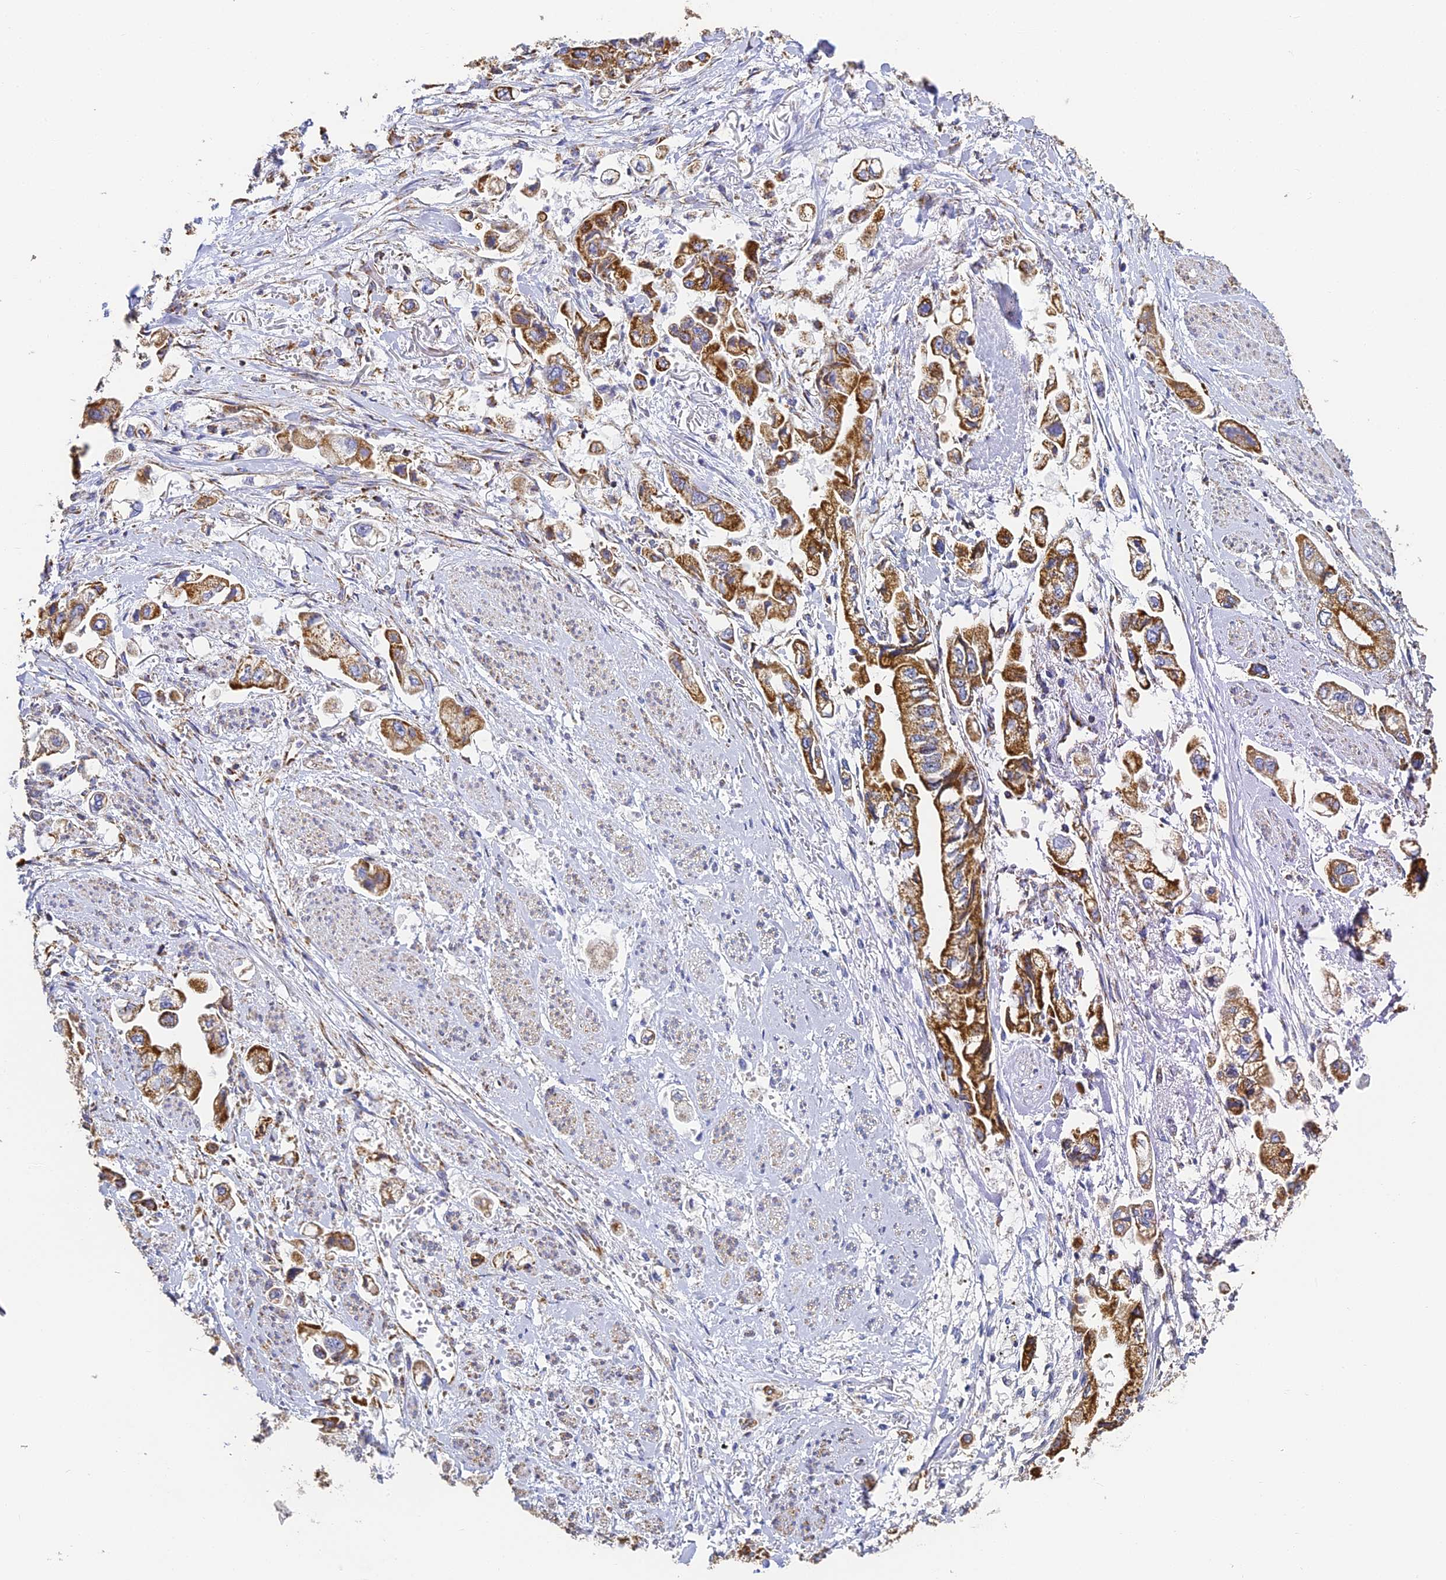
{"staining": {"intensity": "strong", "quantity": ">75%", "location": "cytoplasmic/membranous"}, "tissue": "stomach cancer", "cell_type": "Tumor cells", "image_type": "cancer", "snomed": [{"axis": "morphology", "description": "Adenocarcinoma, NOS"}, {"axis": "topography", "description": "Stomach"}], "caption": "Tumor cells display high levels of strong cytoplasmic/membranous expression in approximately >75% of cells in stomach cancer (adenocarcinoma). The staining was performed using DAB, with brown indicating positive protein expression. Nuclei are stained blue with hematoxylin.", "gene": "COX6C", "patient": {"sex": "male", "age": 62}}